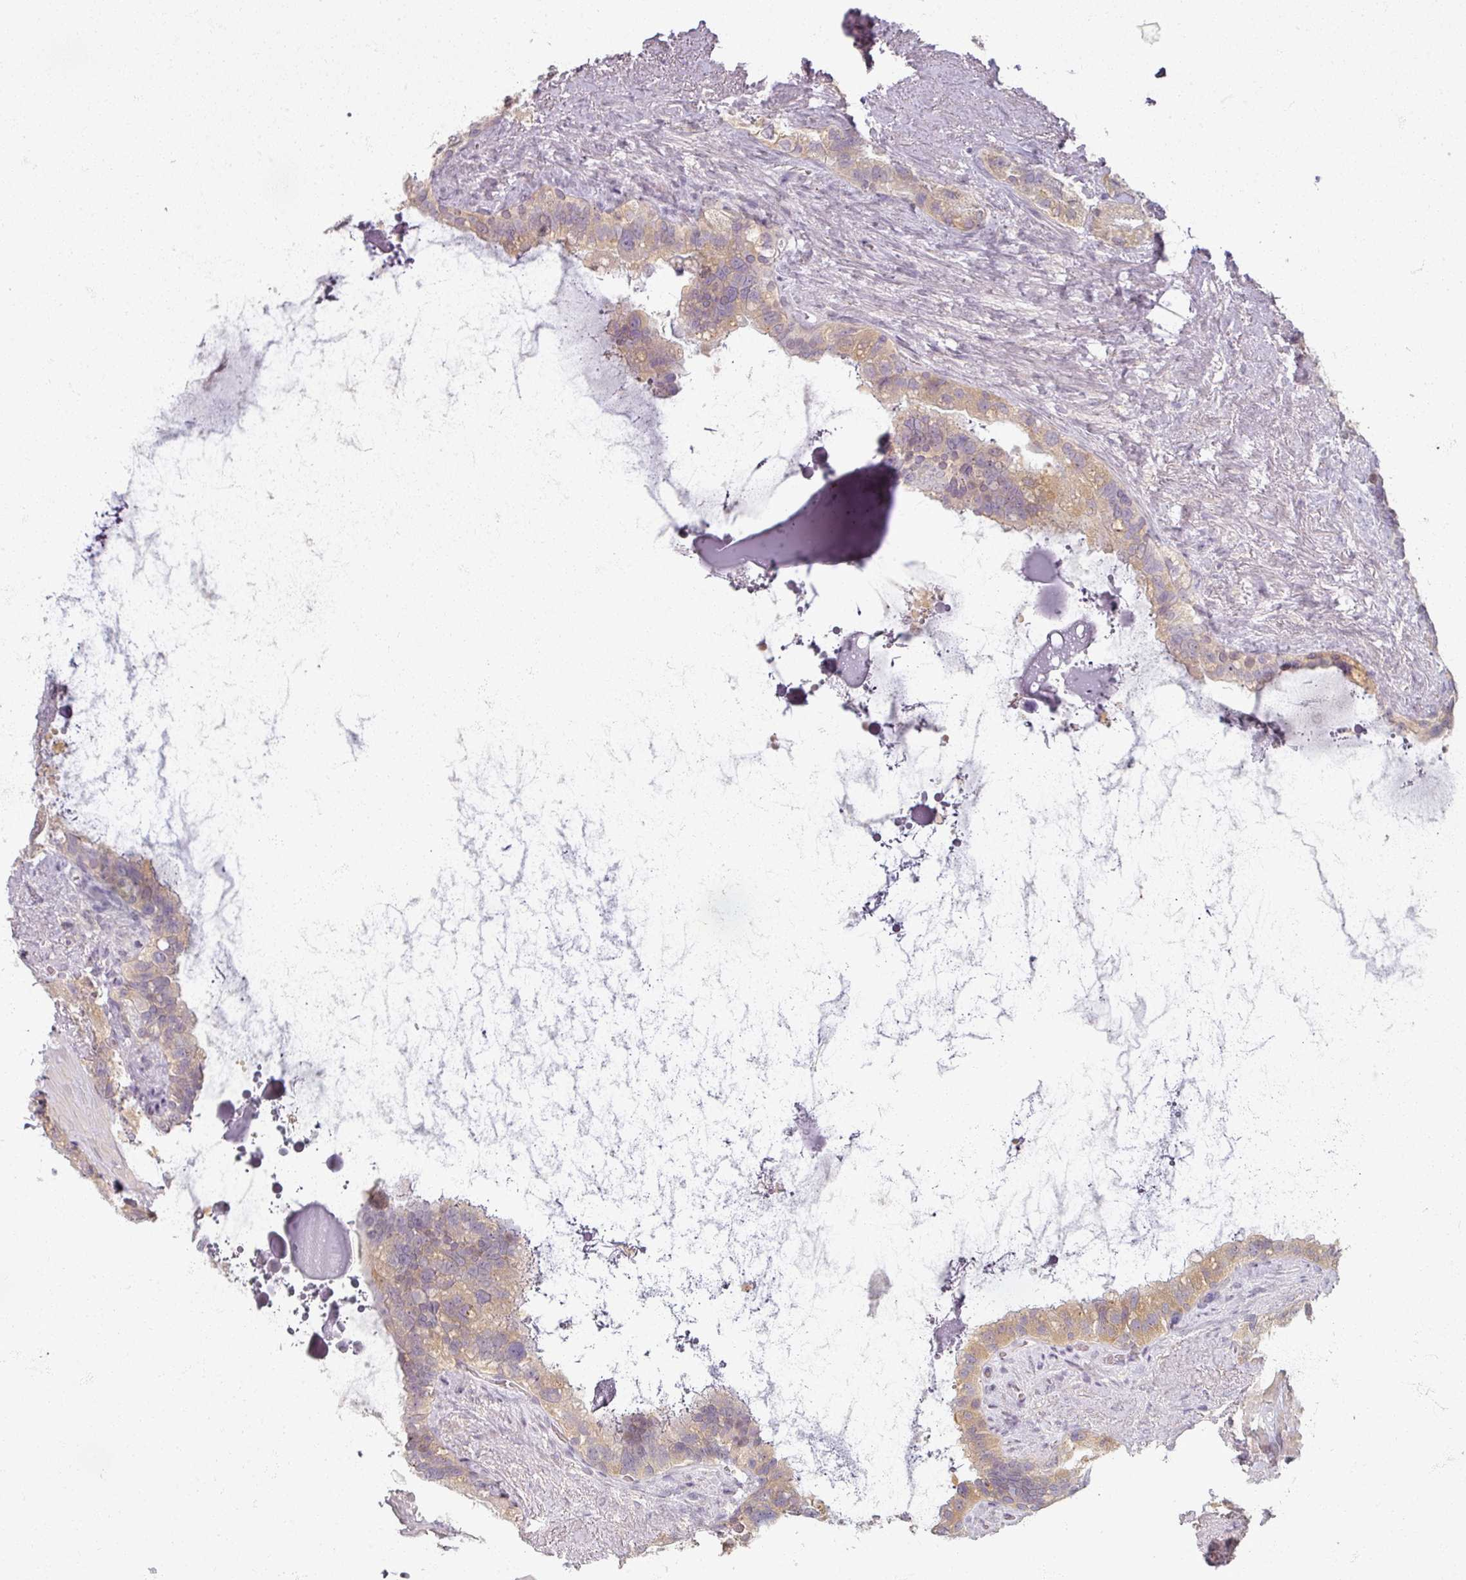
{"staining": {"intensity": "weak", "quantity": "25%-75%", "location": "cytoplasmic/membranous"}, "tissue": "seminal vesicle", "cell_type": "Glandular cells", "image_type": "normal", "snomed": [{"axis": "morphology", "description": "Normal tissue, NOS"}, {"axis": "topography", "description": "Seminal veicle"}, {"axis": "topography", "description": "Peripheral nerve tissue"}], "caption": "Brown immunohistochemical staining in benign human seminal vesicle reveals weak cytoplasmic/membranous expression in approximately 25%-75% of glandular cells. Immunohistochemistry (ihc) stains the protein in brown and the nuclei are stained blue.", "gene": "MYMK", "patient": {"sex": "male", "age": 76}}